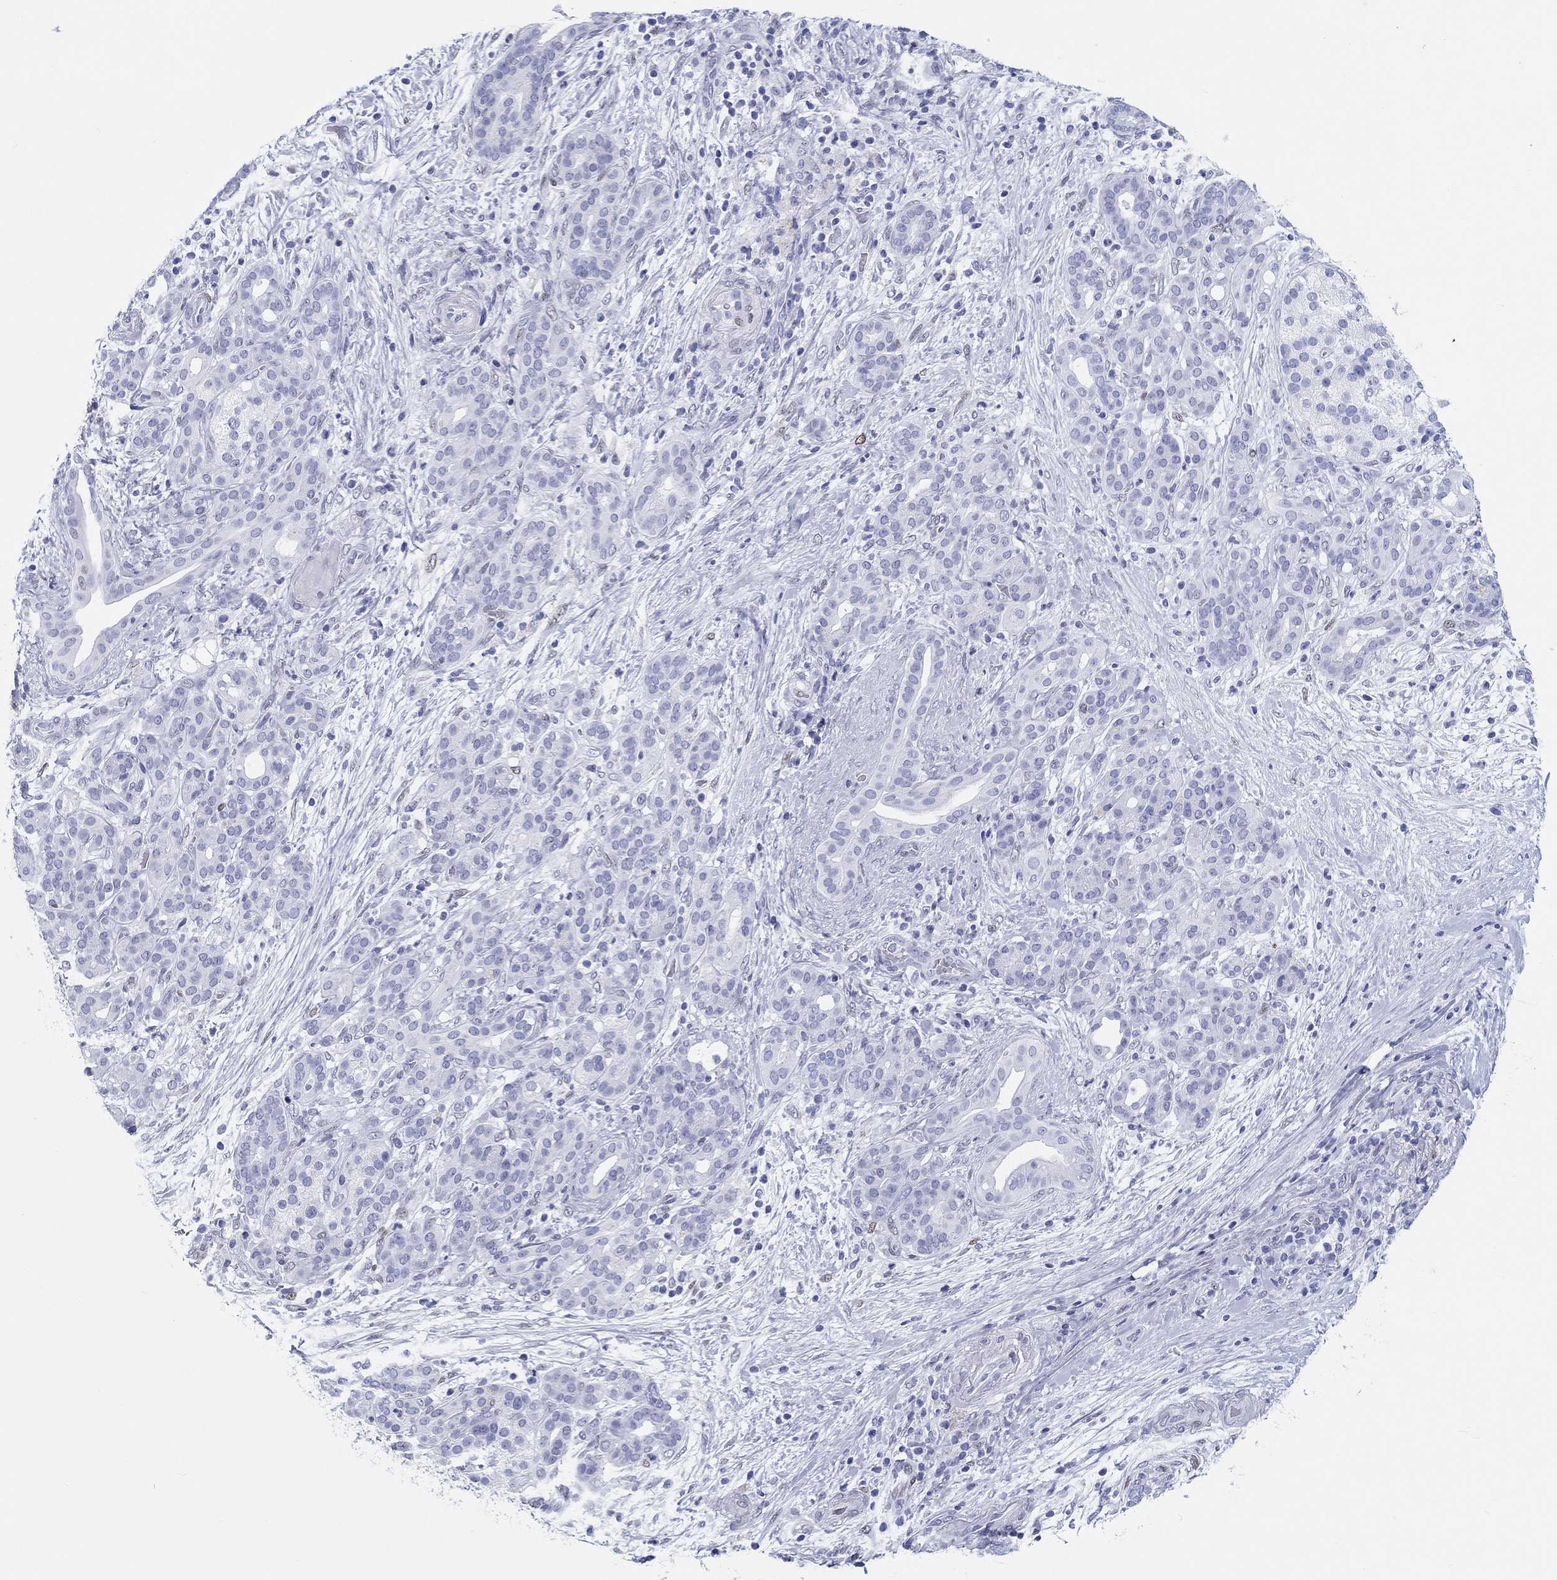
{"staining": {"intensity": "negative", "quantity": "none", "location": "none"}, "tissue": "pancreatic cancer", "cell_type": "Tumor cells", "image_type": "cancer", "snomed": [{"axis": "morphology", "description": "Adenocarcinoma, NOS"}, {"axis": "topography", "description": "Pancreas"}], "caption": "There is no significant positivity in tumor cells of adenocarcinoma (pancreatic).", "gene": "H1-1", "patient": {"sex": "male", "age": 44}}